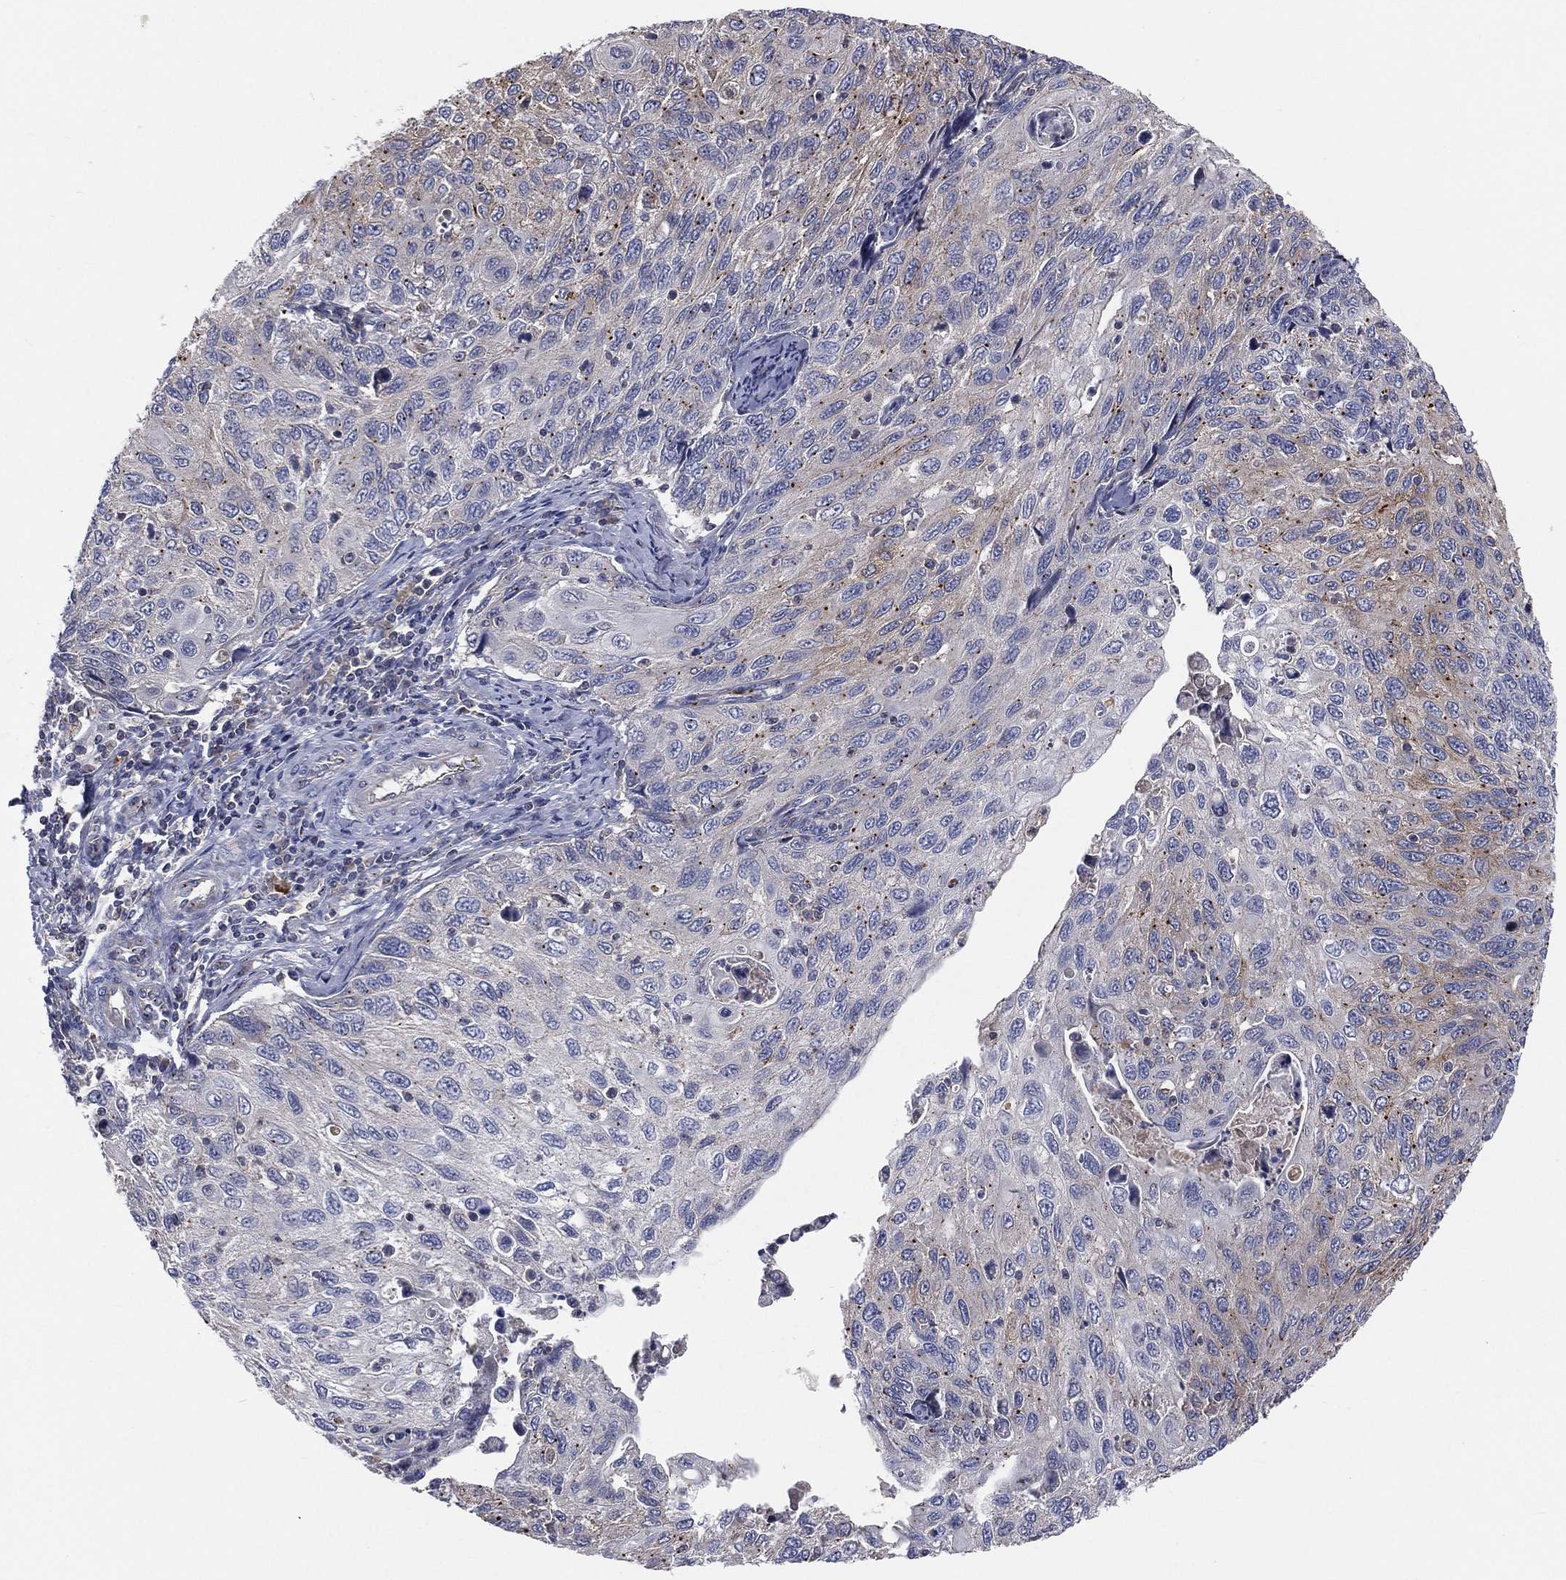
{"staining": {"intensity": "moderate", "quantity": "<25%", "location": "cytoplasmic/membranous"}, "tissue": "cervical cancer", "cell_type": "Tumor cells", "image_type": "cancer", "snomed": [{"axis": "morphology", "description": "Squamous cell carcinoma, NOS"}, {"axis": "topography", "description": "Cervix"}], "caption": "This is an image of immunohistochemistry staining of squamous cell carcinoma (cervical), which shows moderate positivity in the cytoplasmic/membranous of tumor cells.", "gene": "CROCC", "patient": {"sex": "female", "age": 70}}